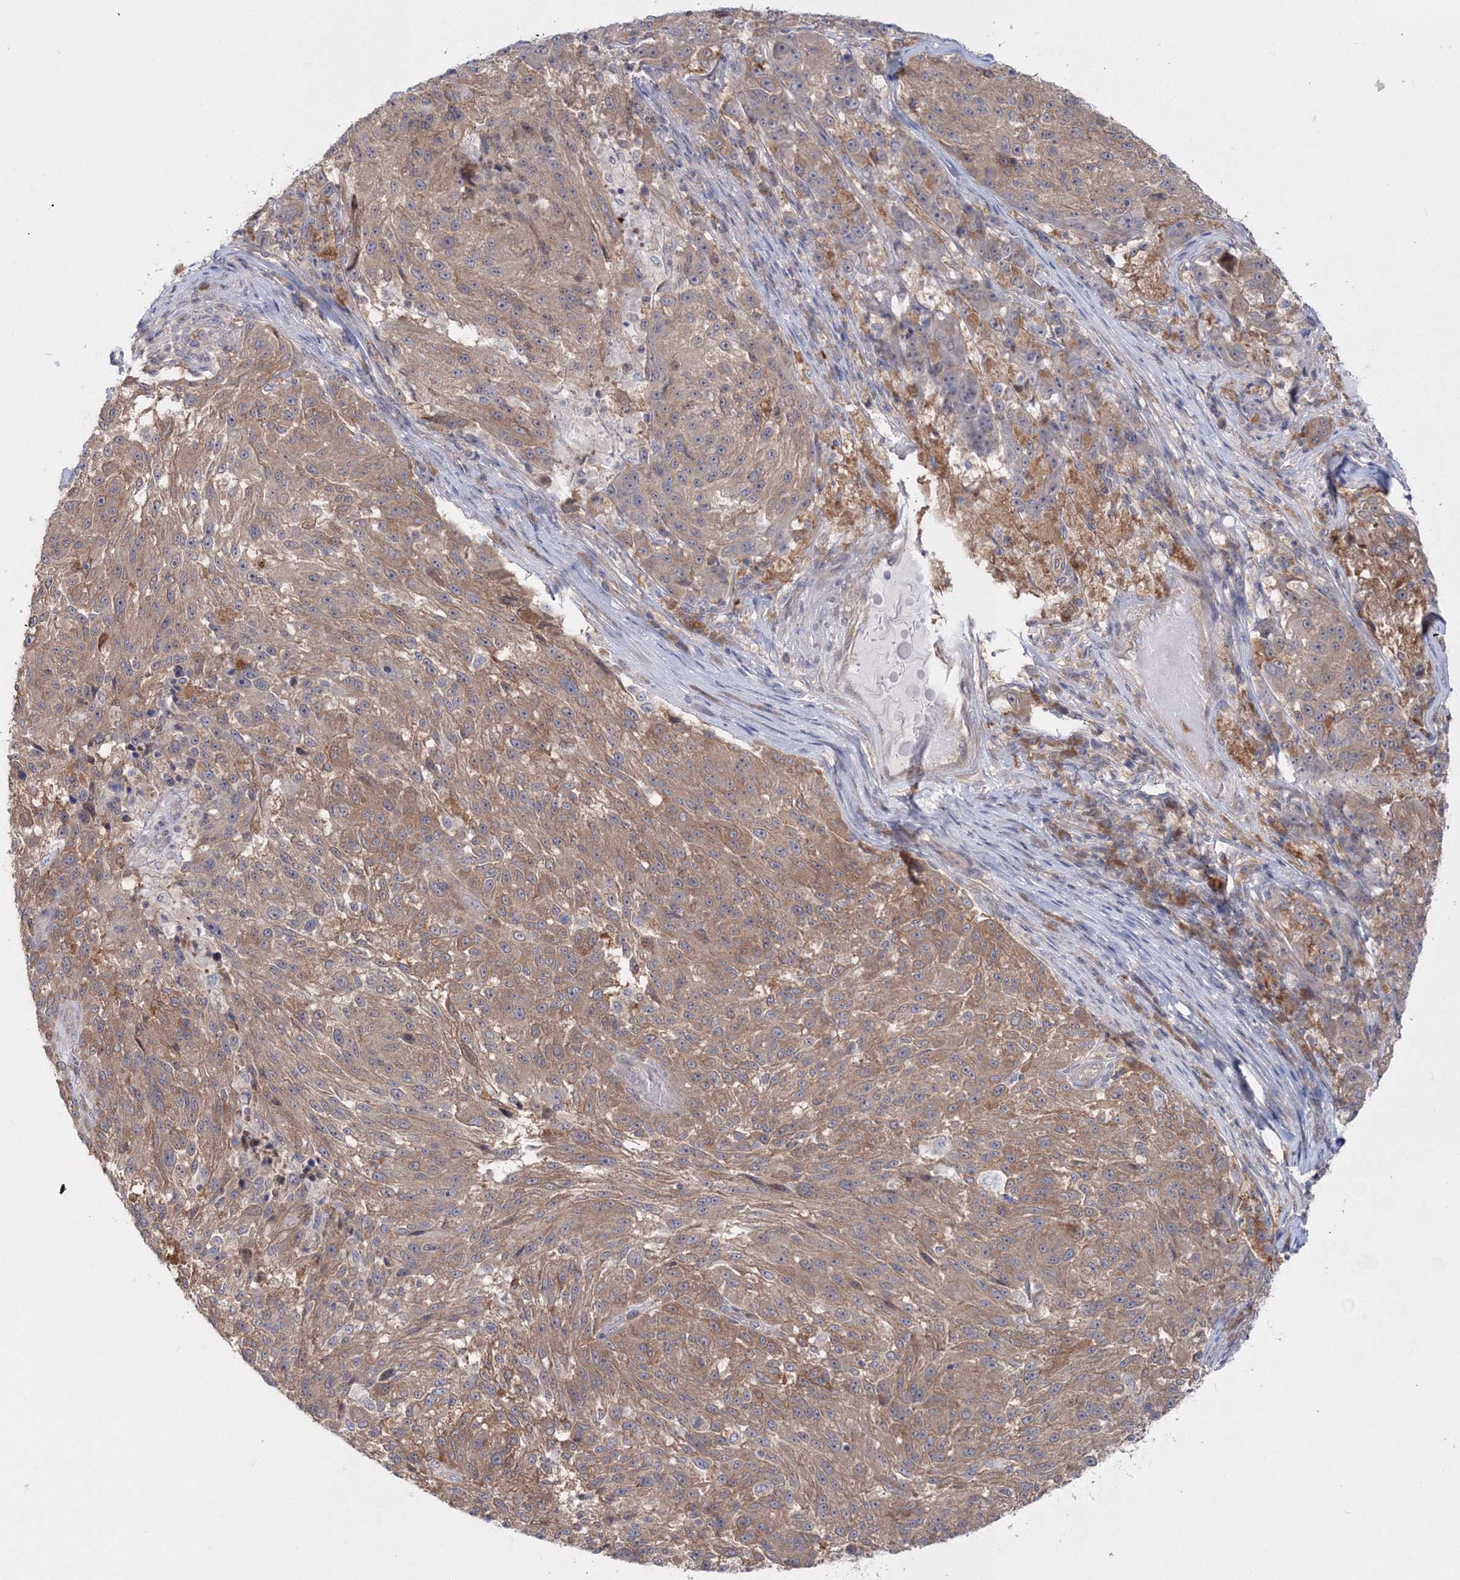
{"staining": {"intensity": "moderate", "quantity": ">75%", "location": "cytoplasmic/membranous"}, "tissue": "melanoma", "cell_type": "Tumor cells", "image_type": "cancer", "snomed": [{"axis": "morphology", "description": "Malignant melanoma, NOS"}, {"axis": "topography", "description": "Skin"}], "caption": "Immunohistochemistry (IHC) staining of malignant melanoma, which shows medium levels of moderate cytoplasmic/membranous staining in about >75% of tumor cells indicating moderate cytoplasmic/membranous protein expression. The staining was performed using DAB (brown) for protein detection and nuclei were counterstained in hematoxylin (blue).", "gene": "IPMK", "patient": {"sex": "male", "age": 53}}